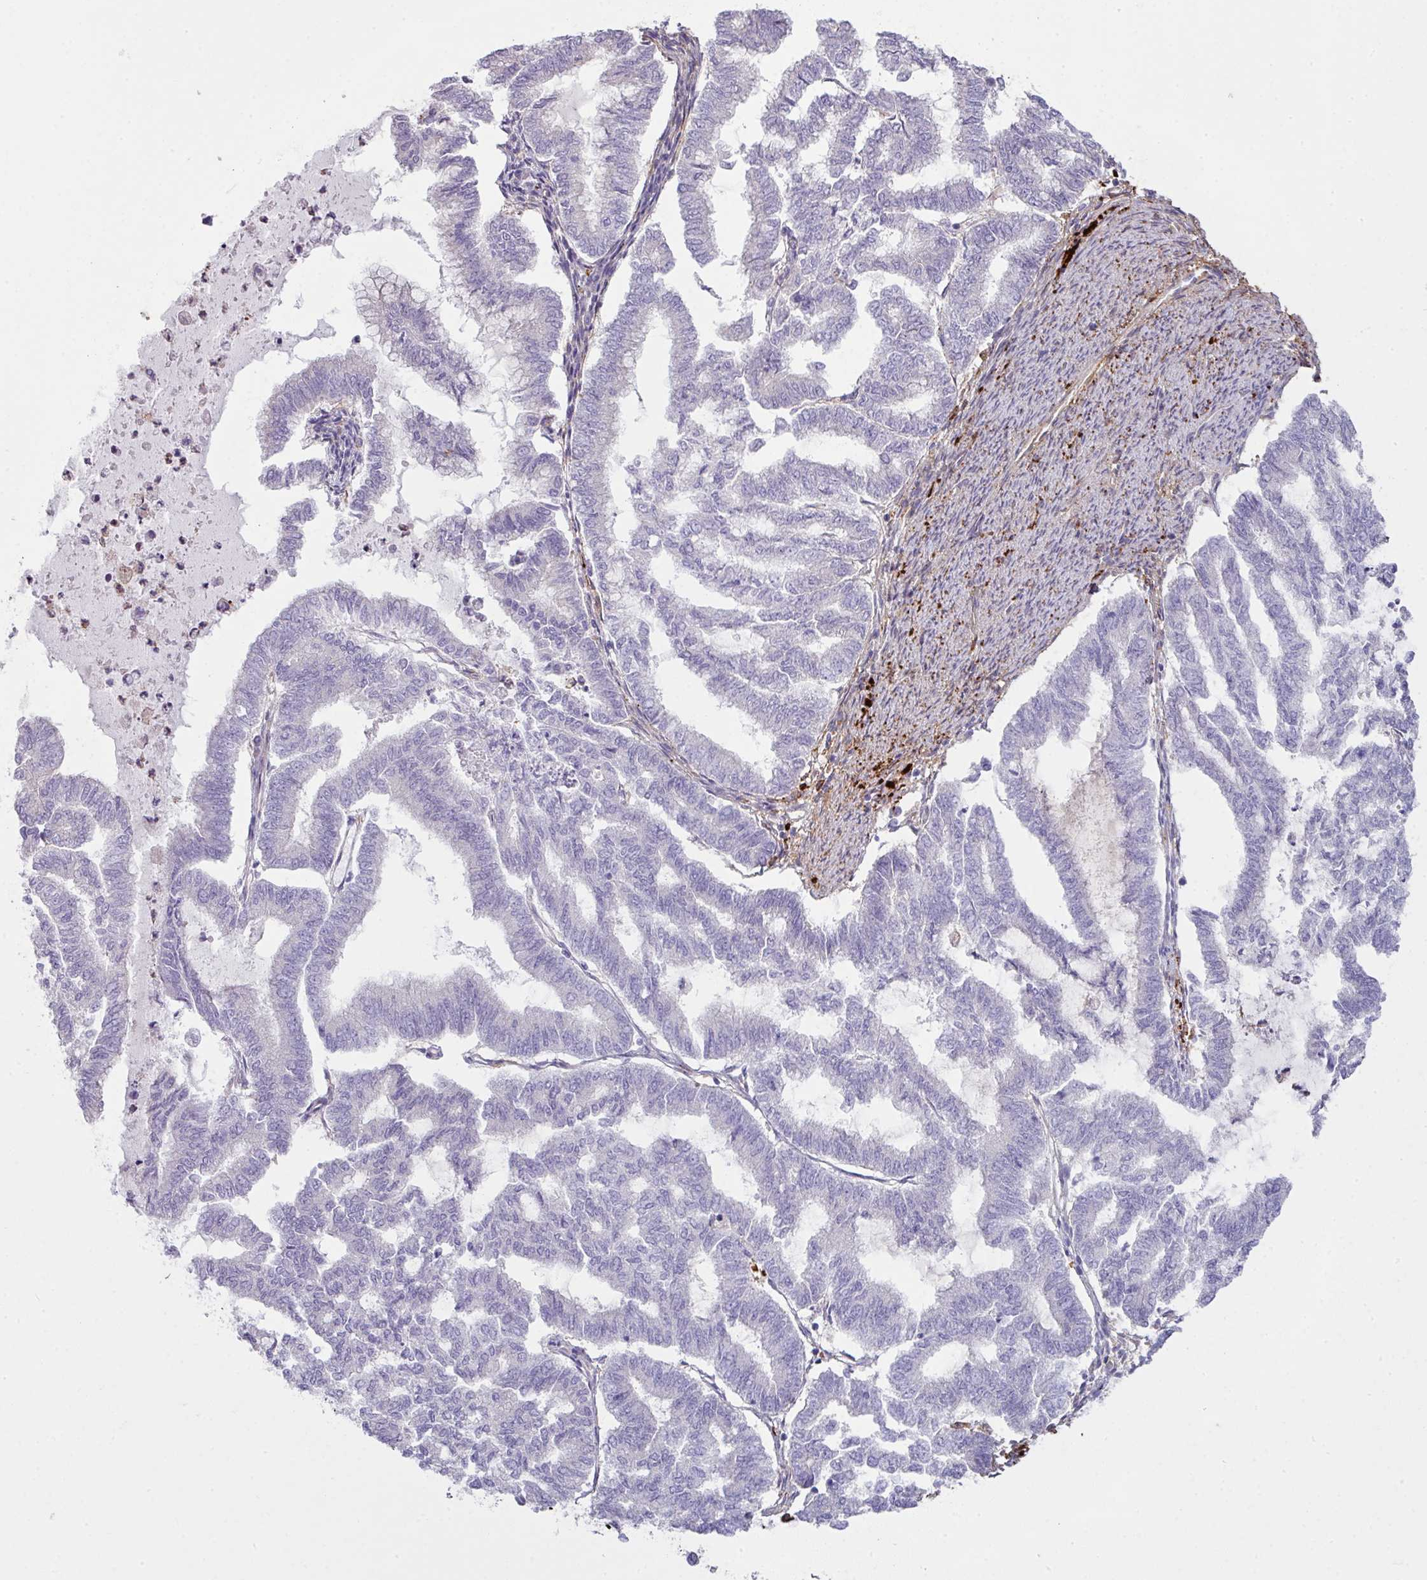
{"staining": {"intensity": "negative", "quantity": "none", "location": "none"}, "tissue": "endometrial cancer", "cell_type": "Tumor cells", "image_type": "cancer", "snomed": [{"axis": "morphology", "description": "Adenocarcinoma, NOS"}, {"axis": "topography", "description": "Endometrium"}], "caption": "Endometrial adenocarcinoma was stained to show a protein in brown. There is no significant expression in tumor cells.", "gene": "COL8A1", "patient": {"sex": "female", "age": 79}}